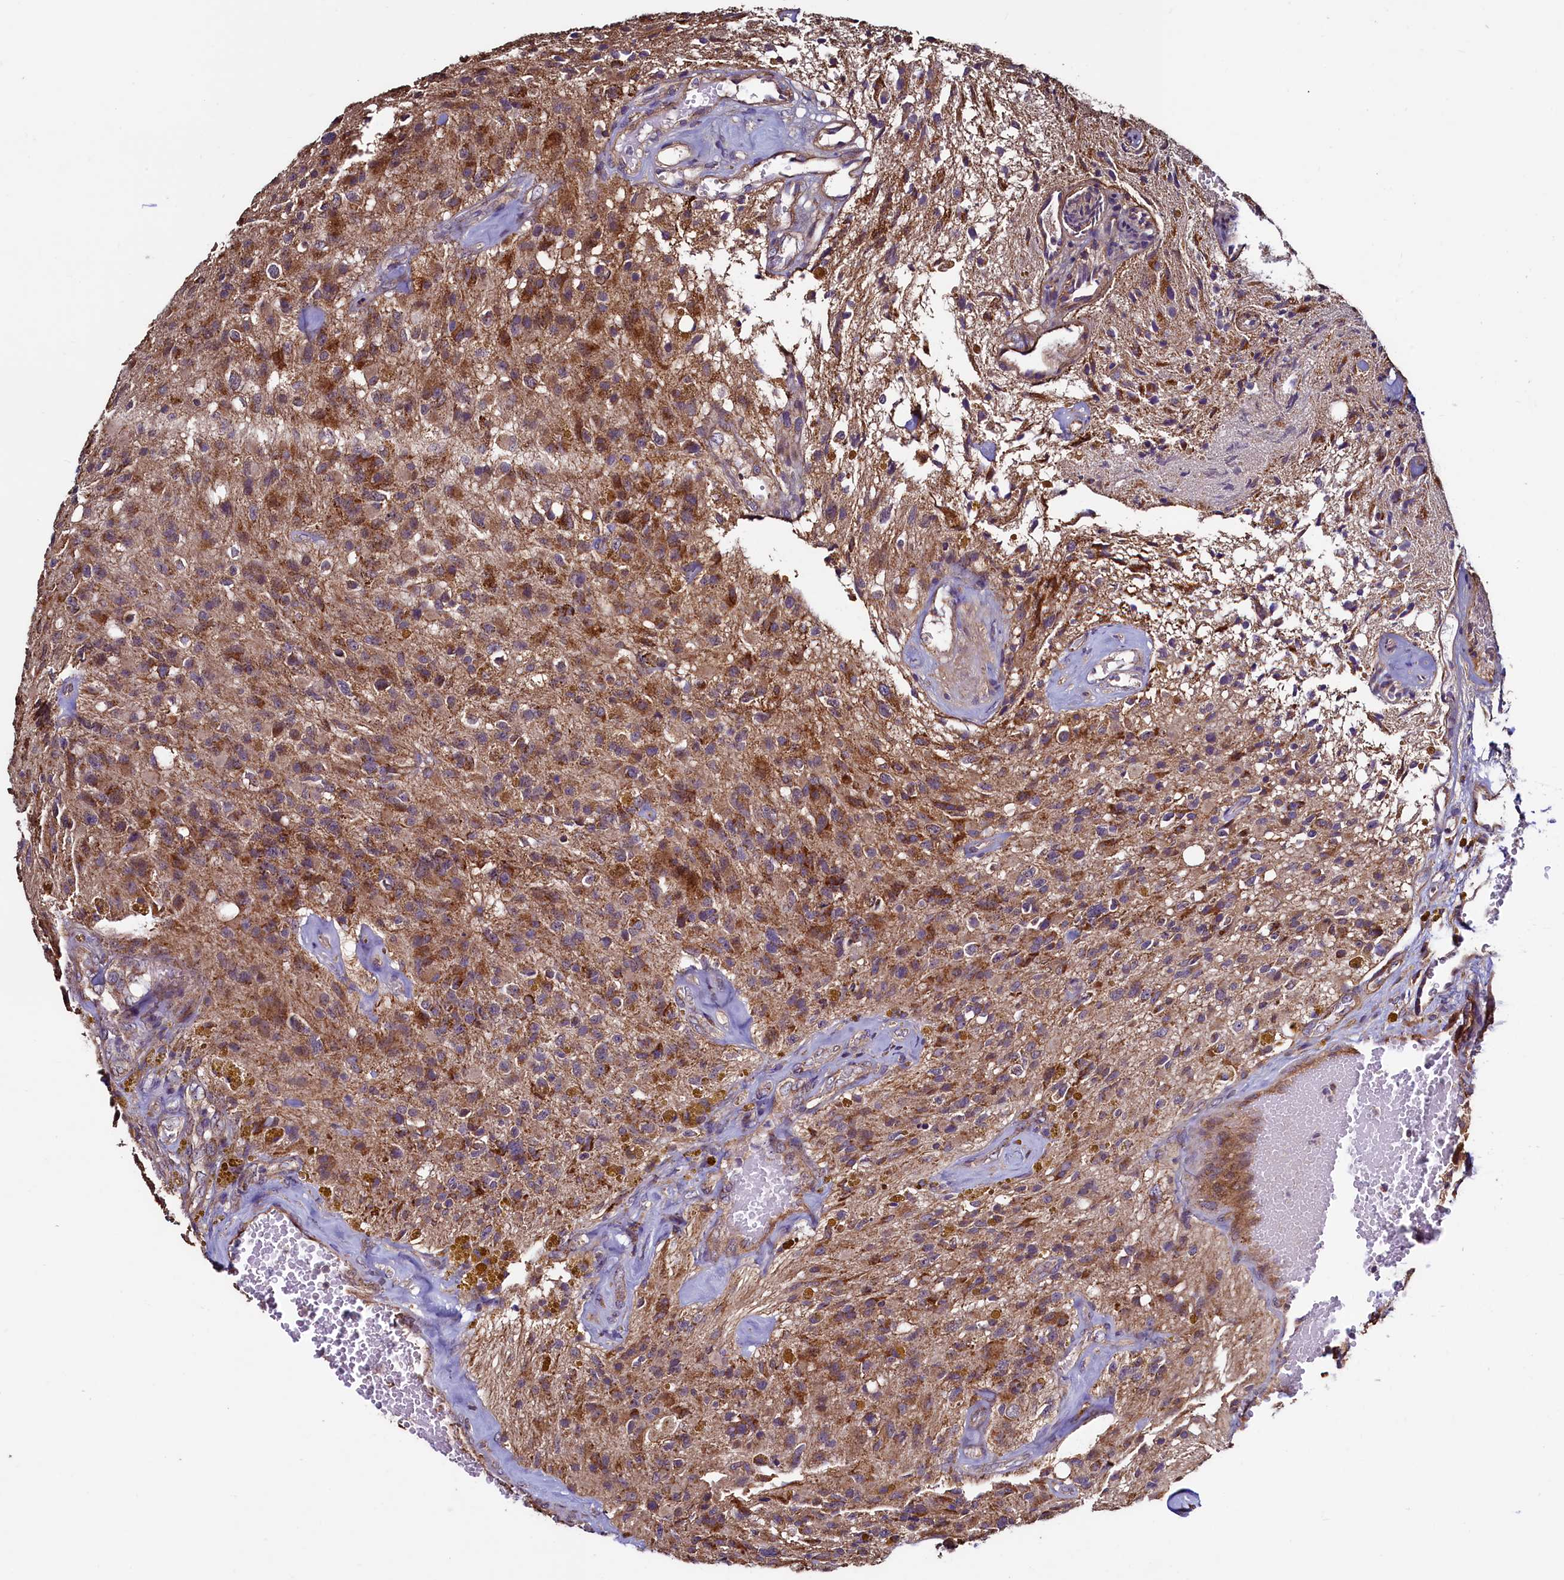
{"staining": {"intensity": "moderate", "quantity": ">75%", "location": "cytoplasmic/membranous"}, "tissue": "glioma", "cell_type": "Tumor cells", "image_type": "cancer", "snomed": [{"axis": "morphology", "description": "Glioma, malignant, High grade"}, {"axis": "topography", "description": "Brain"}], "caption": "A photomicrograph showing moderate cytoplasmic/membranous positivity in about >75% of tumor cells in glioma, as visualized by brown immunohistochemical staining.", "gene": "RBFA", "patient": {"sex": "male", "age": 69}}